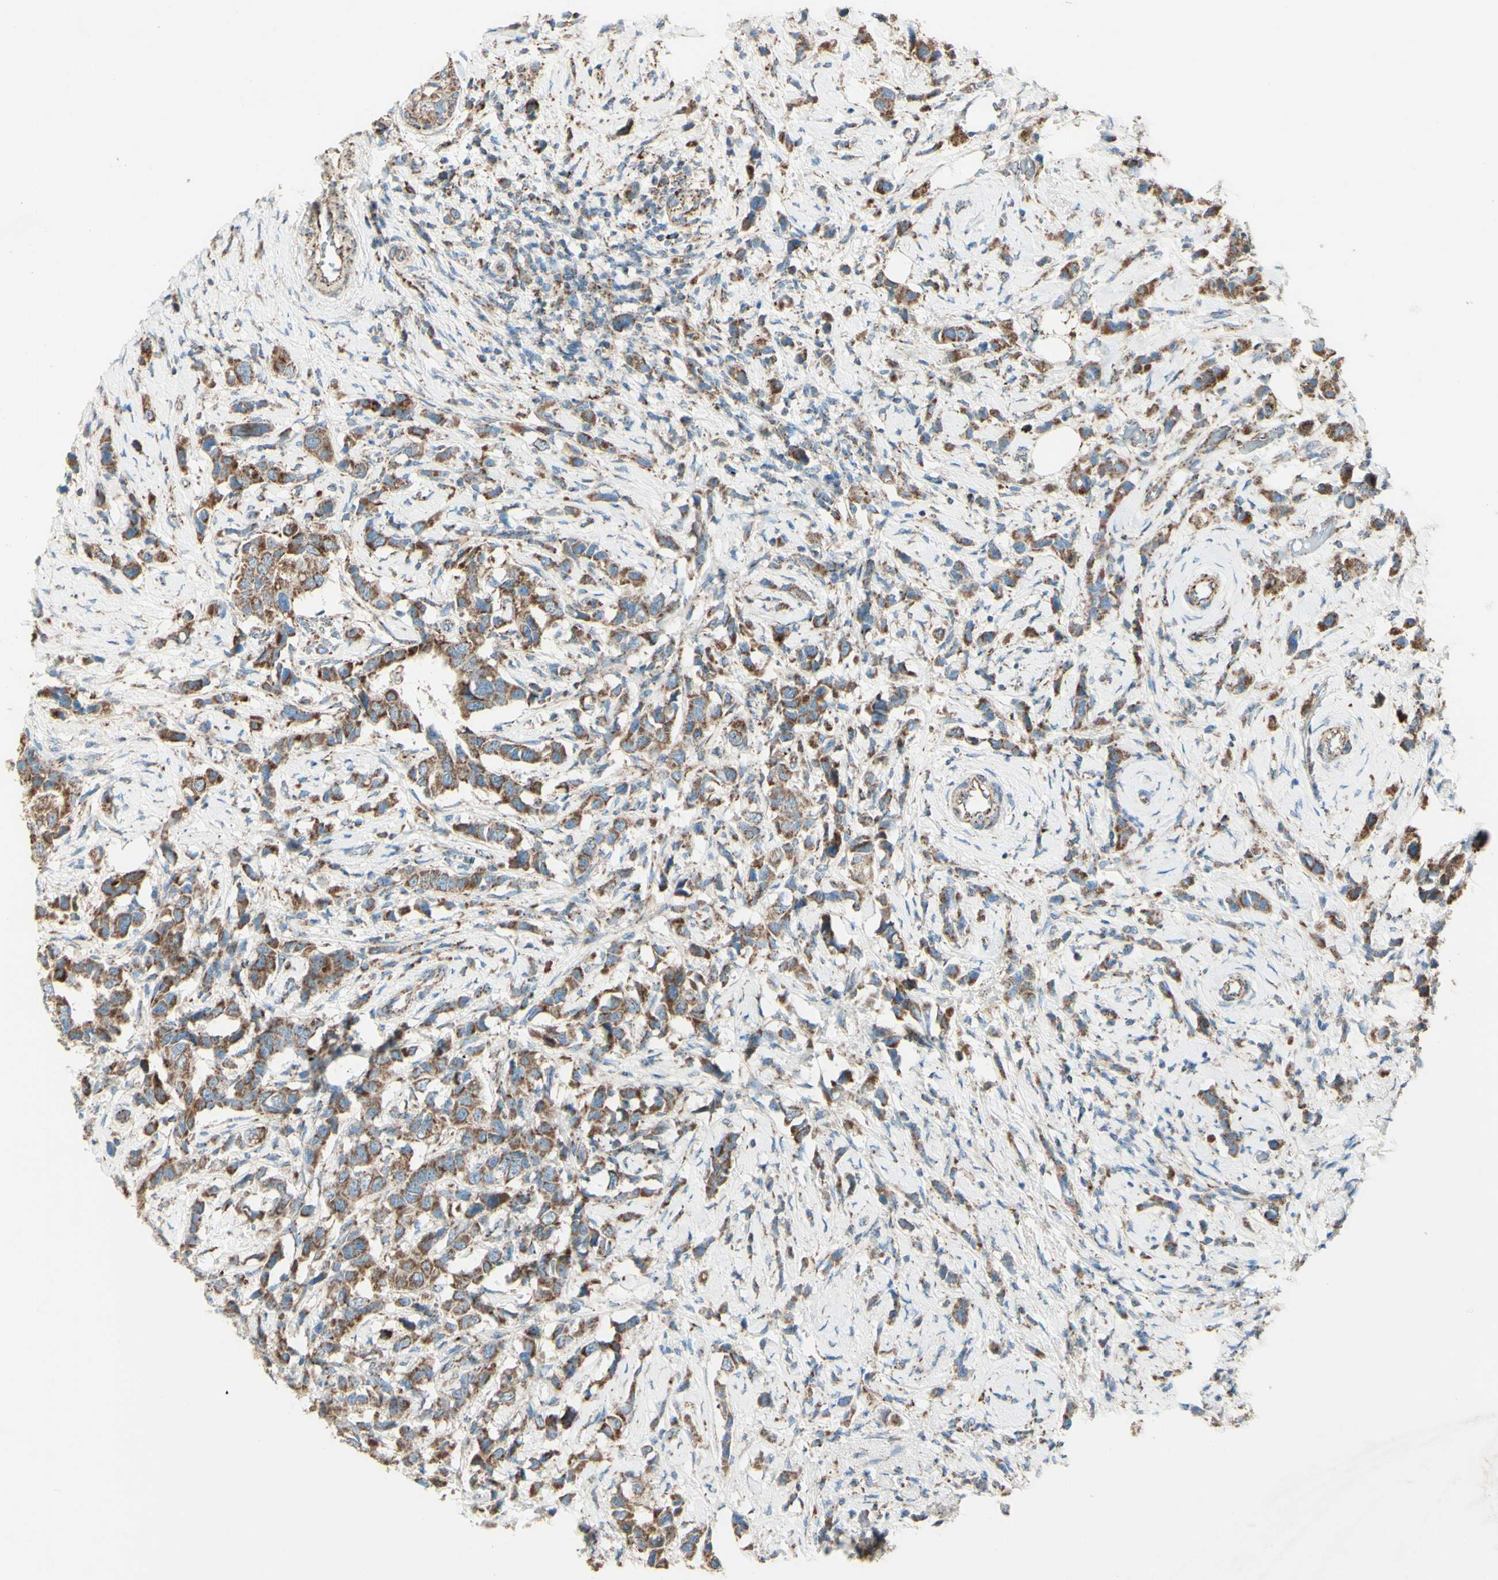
{"staining": {"intensity": "moderate", "quantity": ">75%", "location": "cytoplasmic/membranous"}, "tissue": "breast cancer", "cell_type": "Tumor cells", "image_type": "cancer", "snomed": [{"axis": "morphology", "description": "Normal tissue, NOS"}, {"axis": "morphology", "description": "Duct carcinoma"}, {"axis": "topography", "description": "Breast"}], "caption": "High-magnification brightfield microscopy of breast cancer (intraductal carcinoma) stained with DAB (brown) and counterstained with hematoxylin (blue). tumor cells exhibit moderate cytoplasmic/membranous staining is appreciated in approximately>75% of cells.", "gene": "RHOT1", "patient": {"sex": "female", "age": 50}}